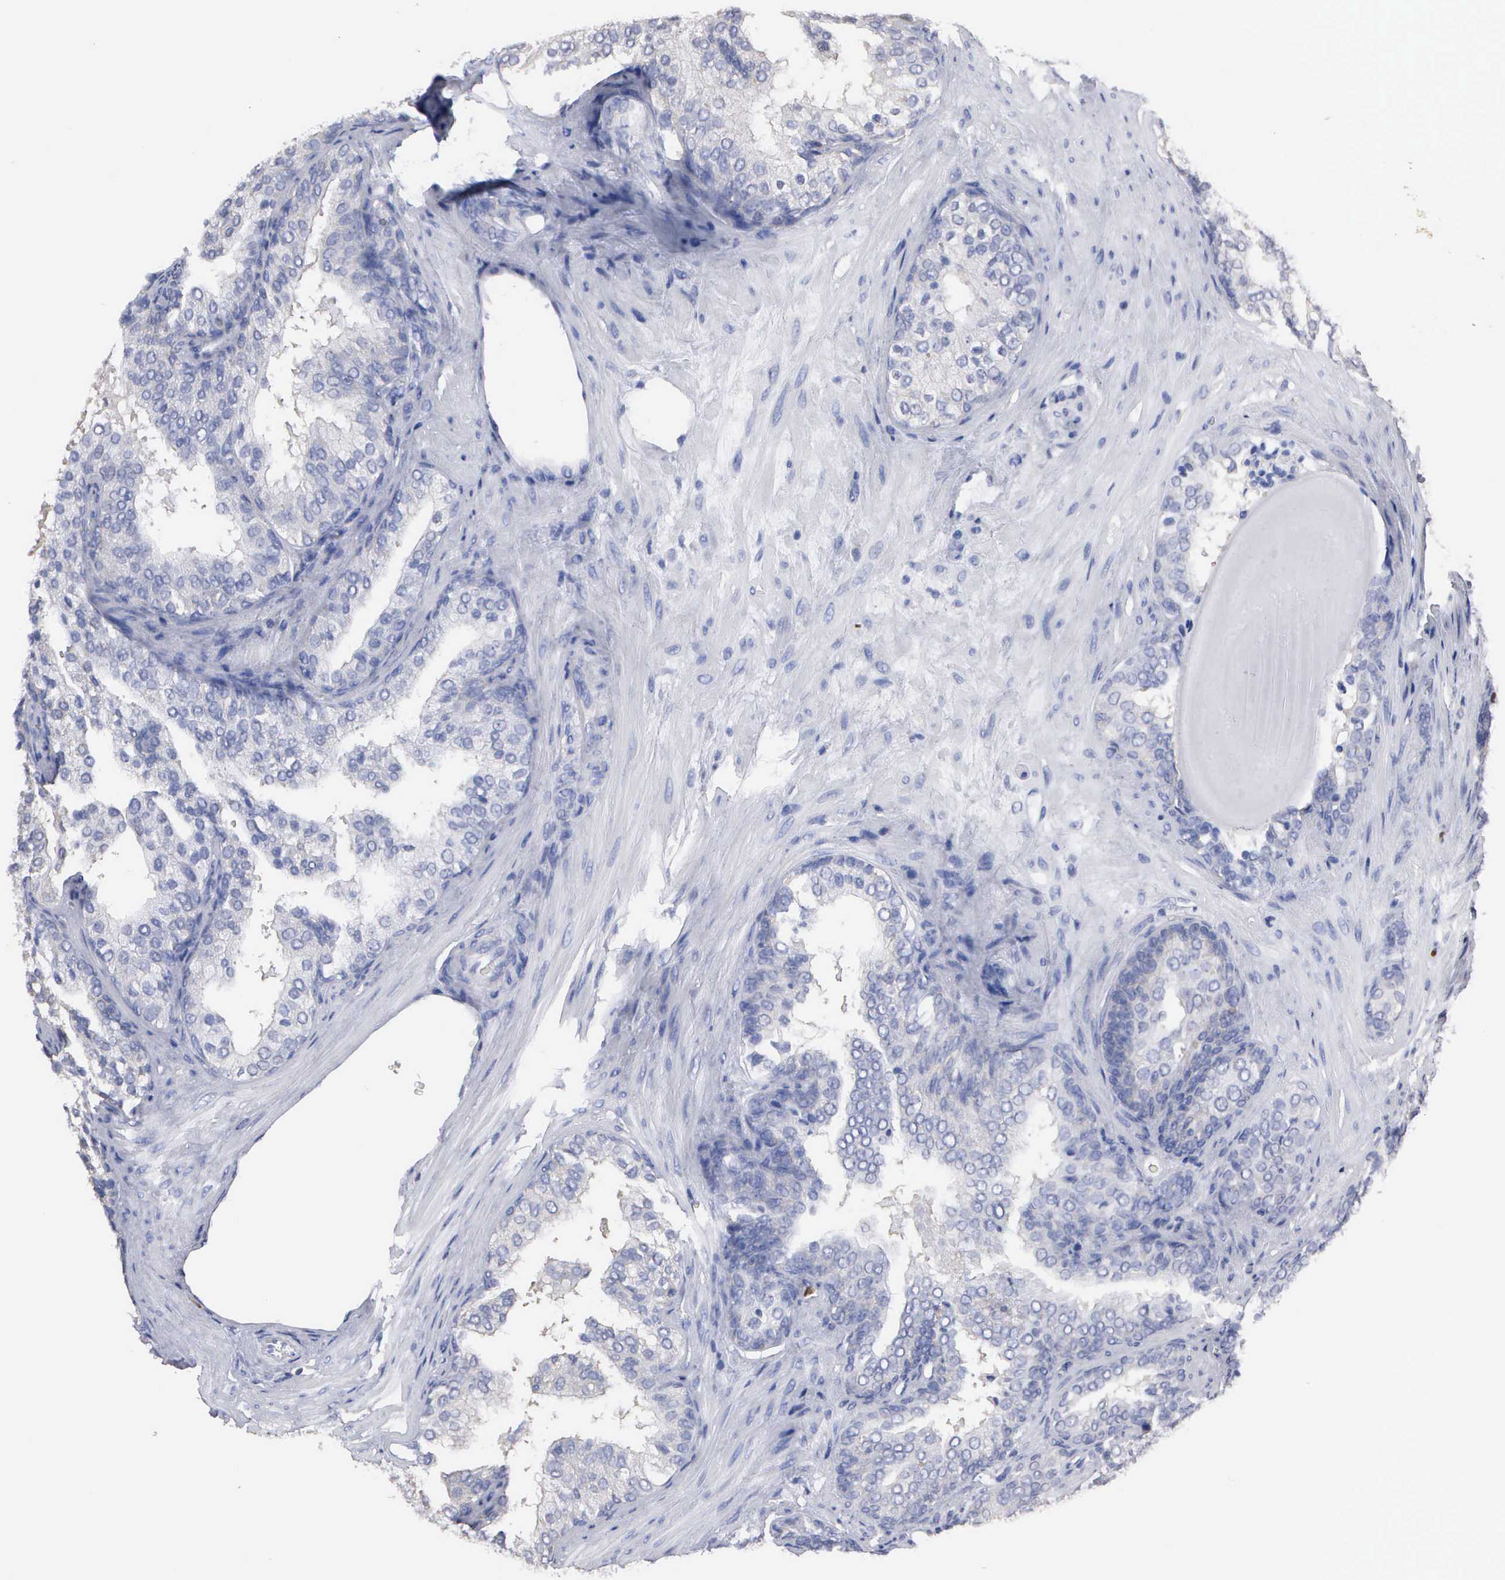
{"staining": {"intensity": "negative", "quantity": "none", "location": "none"}, "tissue": "prostate cancer", "cell_type": "Tumor cells", "image_type": "cancer", "snomed": [{"axis": "morphology", "description": "Adenocarcinoma, Low grade"}, {"axis": "topography", "description": "Prostate"}], "caption": "The IHC histopathology image has no significant expression in tumor cells of low-grade adenocarcinoma (prostate) tissue.", "gene": "G6PD", "patient": {"sex": "male", "age": 69}}